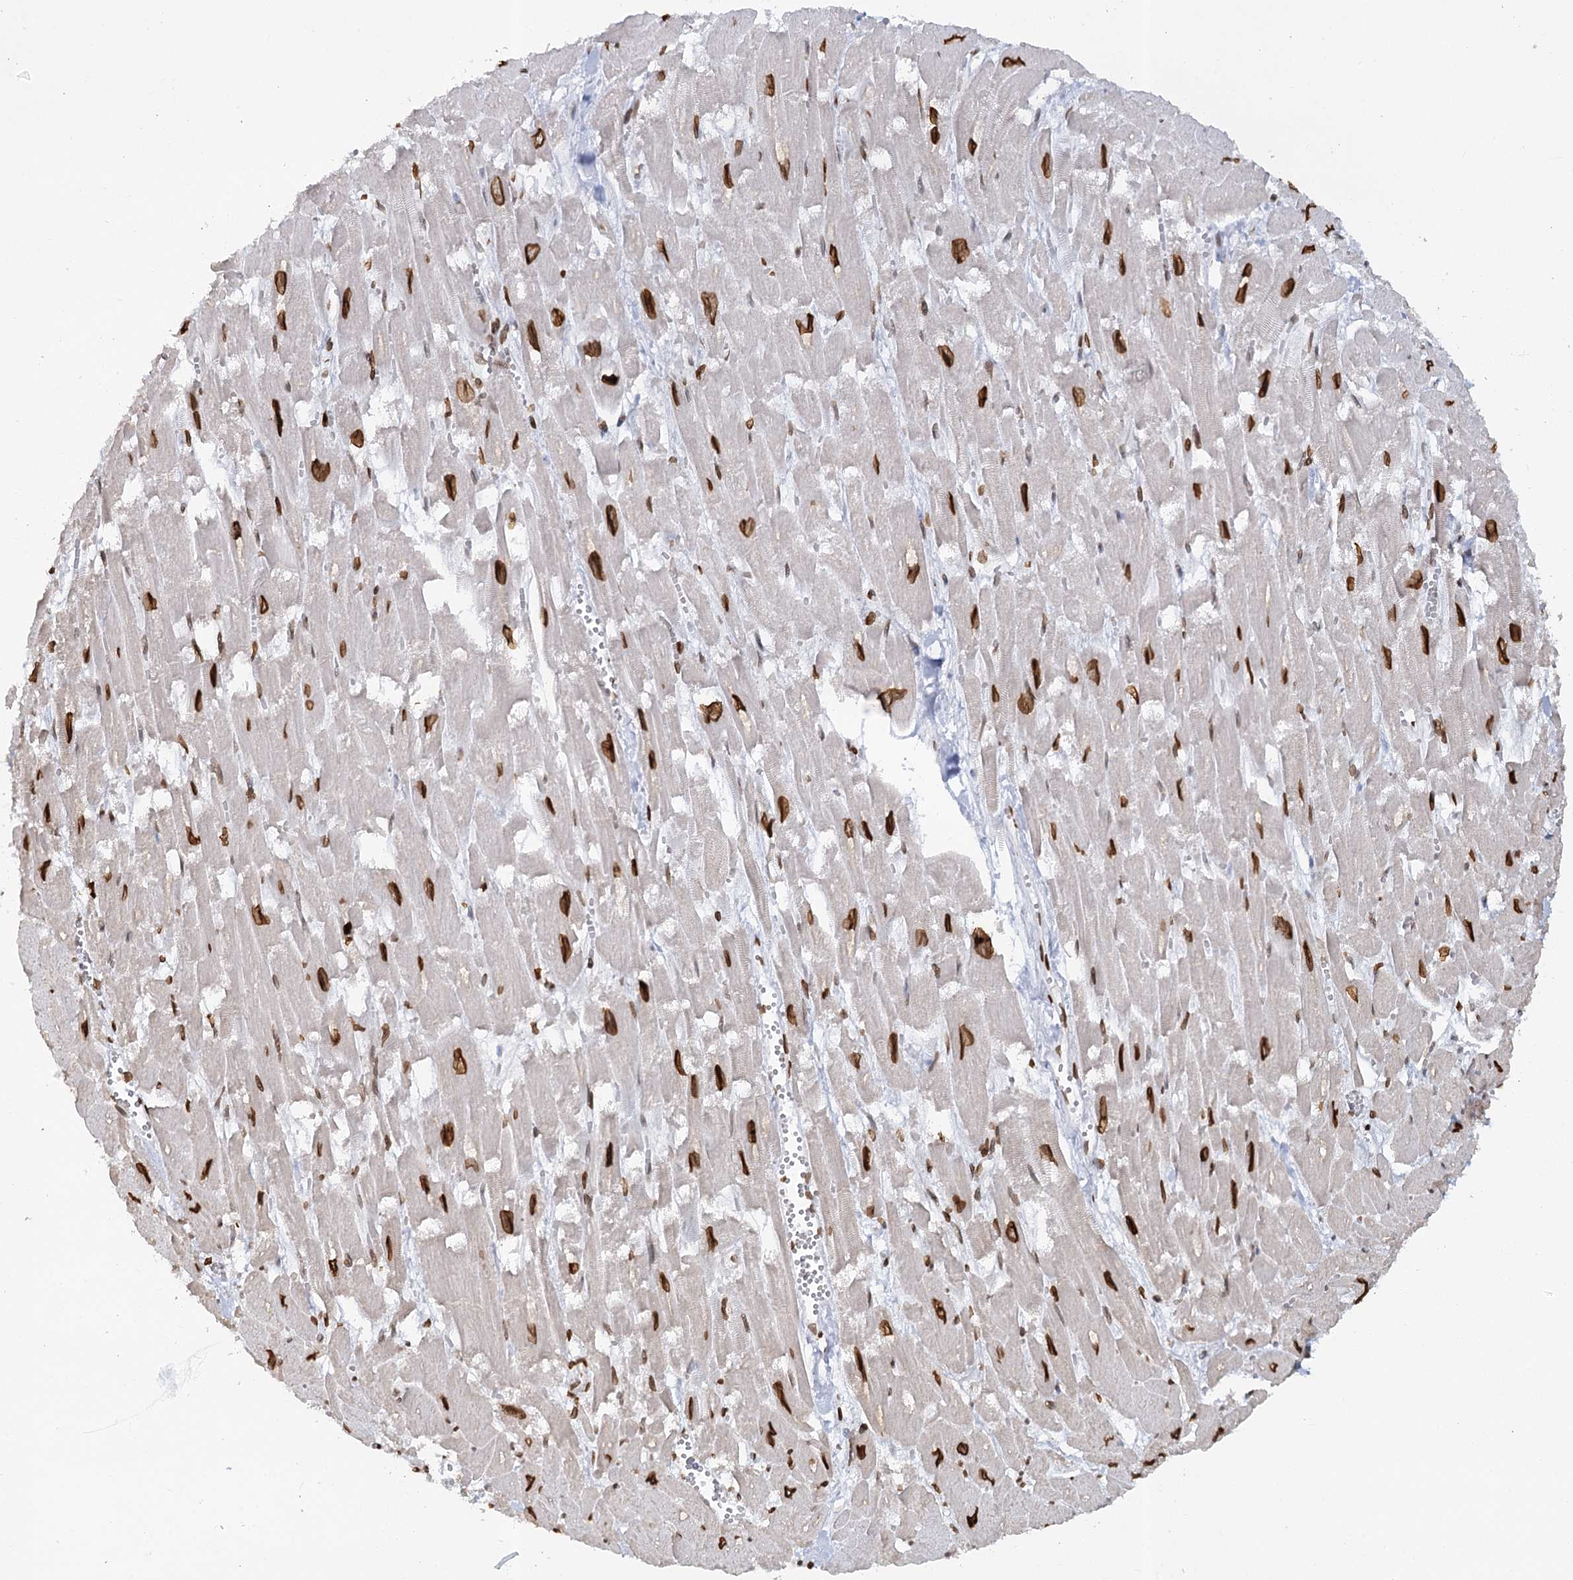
{"staining": {"intensity": "strong", "quantity": ">75%", "location": "cytoplasmic/membranous,nuclear"}, "tissue": "heart muscle", "cell_type": "Cardiomyocytes", "image_type": "normal", "snomed": [{"axis": "morphology", "description": "Normal tissue, NOS"}, {"axis": "topography", "description": "Heart"}], "caption": "Immunohistochemical staining of normal human heart muscle shows strong cytoplasmic/membranous,nuclear protein staining in about >75% of cardiomyocytes. (DAB = brown stain, brightfield microscopy at high magnification).", "gene": "VWA5A", "patient": {"sex": "male", "age": 54}}